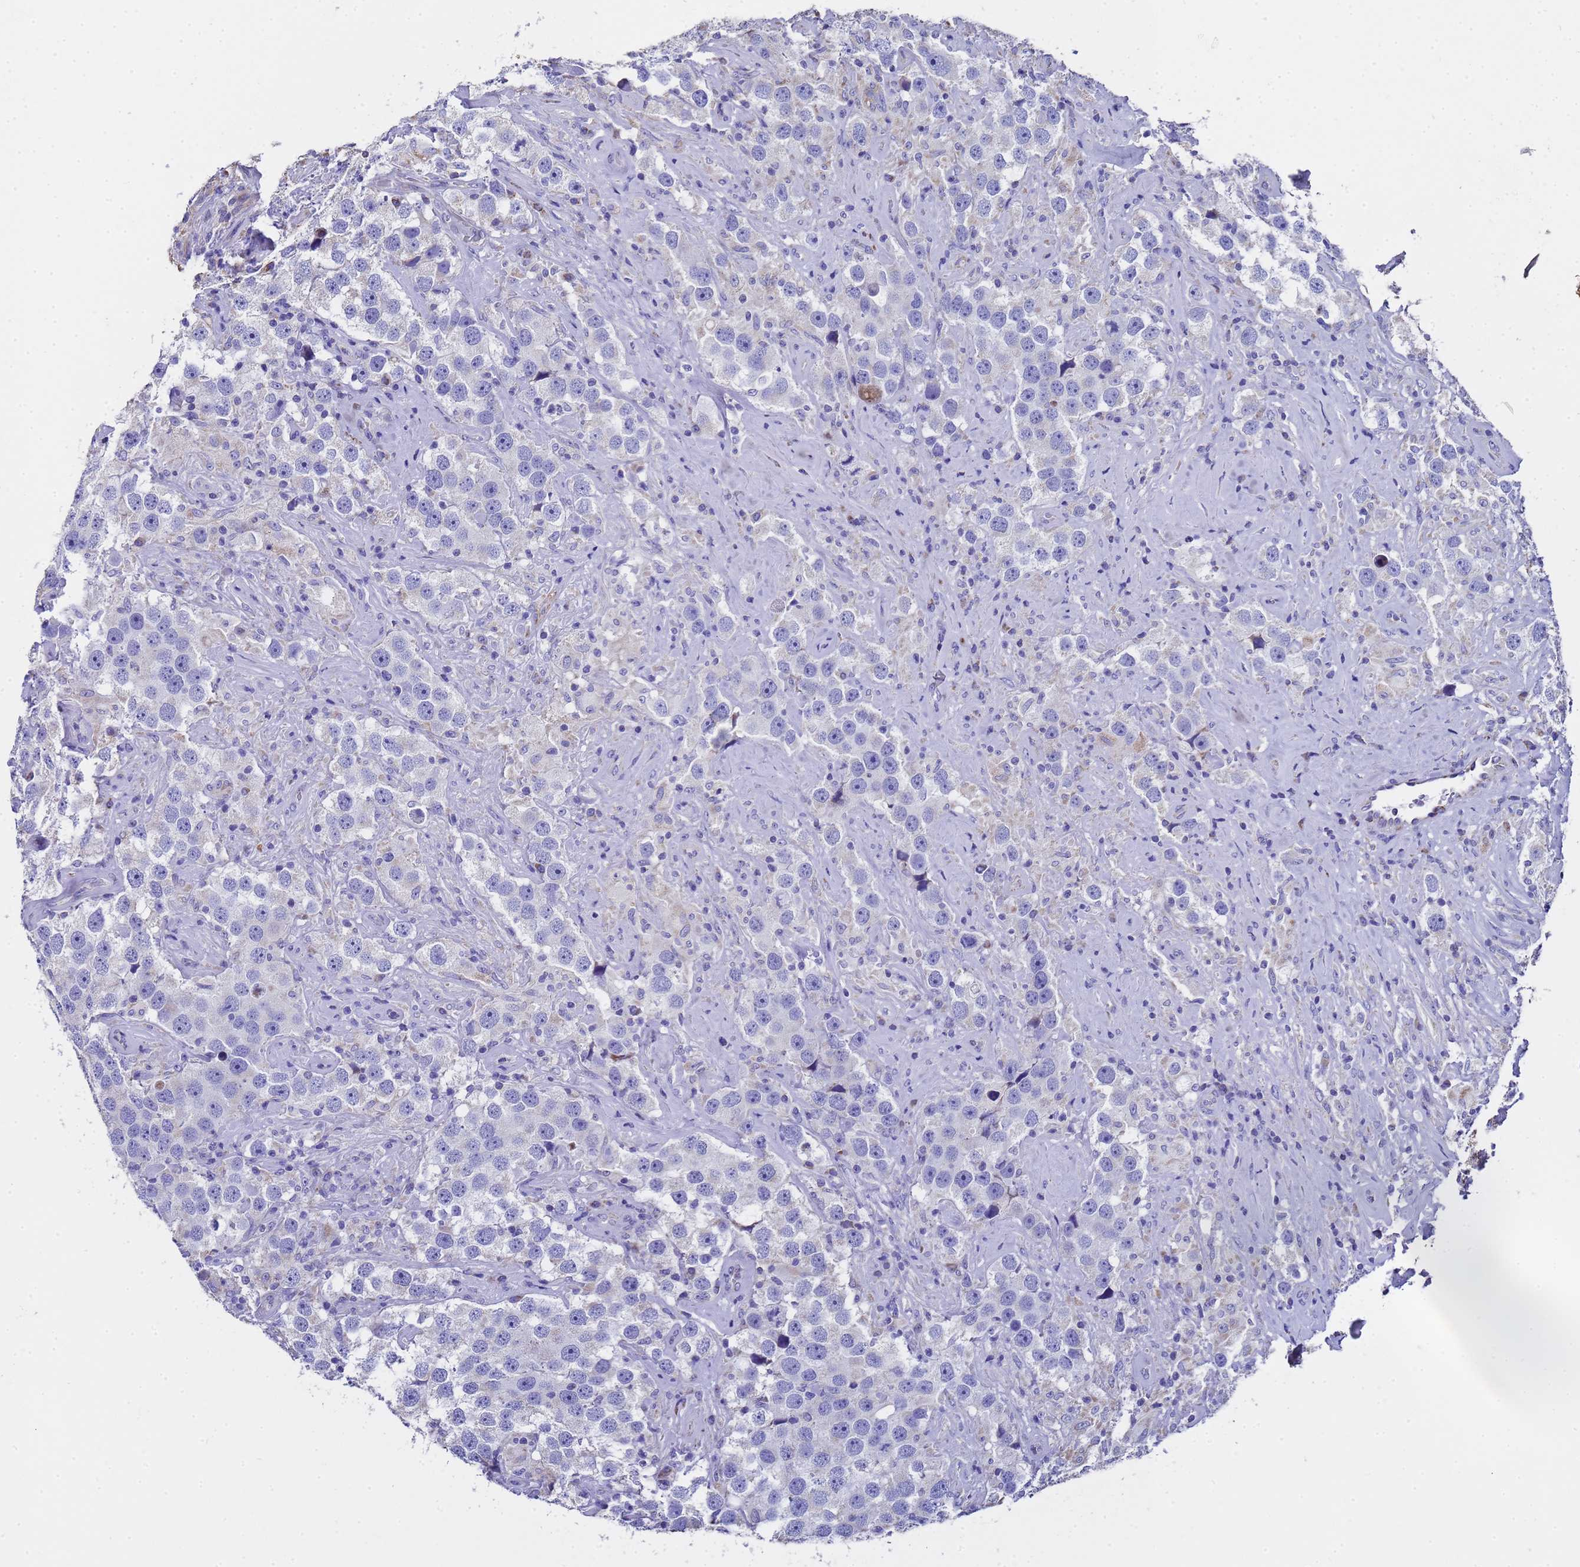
{"staining": {"intensity": "negative", "quantity": "none", "location": "none"}, "tissue": "testis cancer", "cell_type": "Tumor cells", "image_type": "cancer", "snomed": [{"axis": "morphology", "description": "Seminoma, NOS"}, {"axis": "topography", "description": "Testis"}], "caption": "High magnification brightfield microscopy of testis seminoma stained with DAB (3,3'-diaminobenzidine) (brown) and counterstained with hematoxylin (blue): tumor cells show no significant positivity. (DAB (3,3'-diaminobenzidine) IHC, high magnification).", "gene": "MRPS12", "patient": {"sex": "male", "age": 49}}